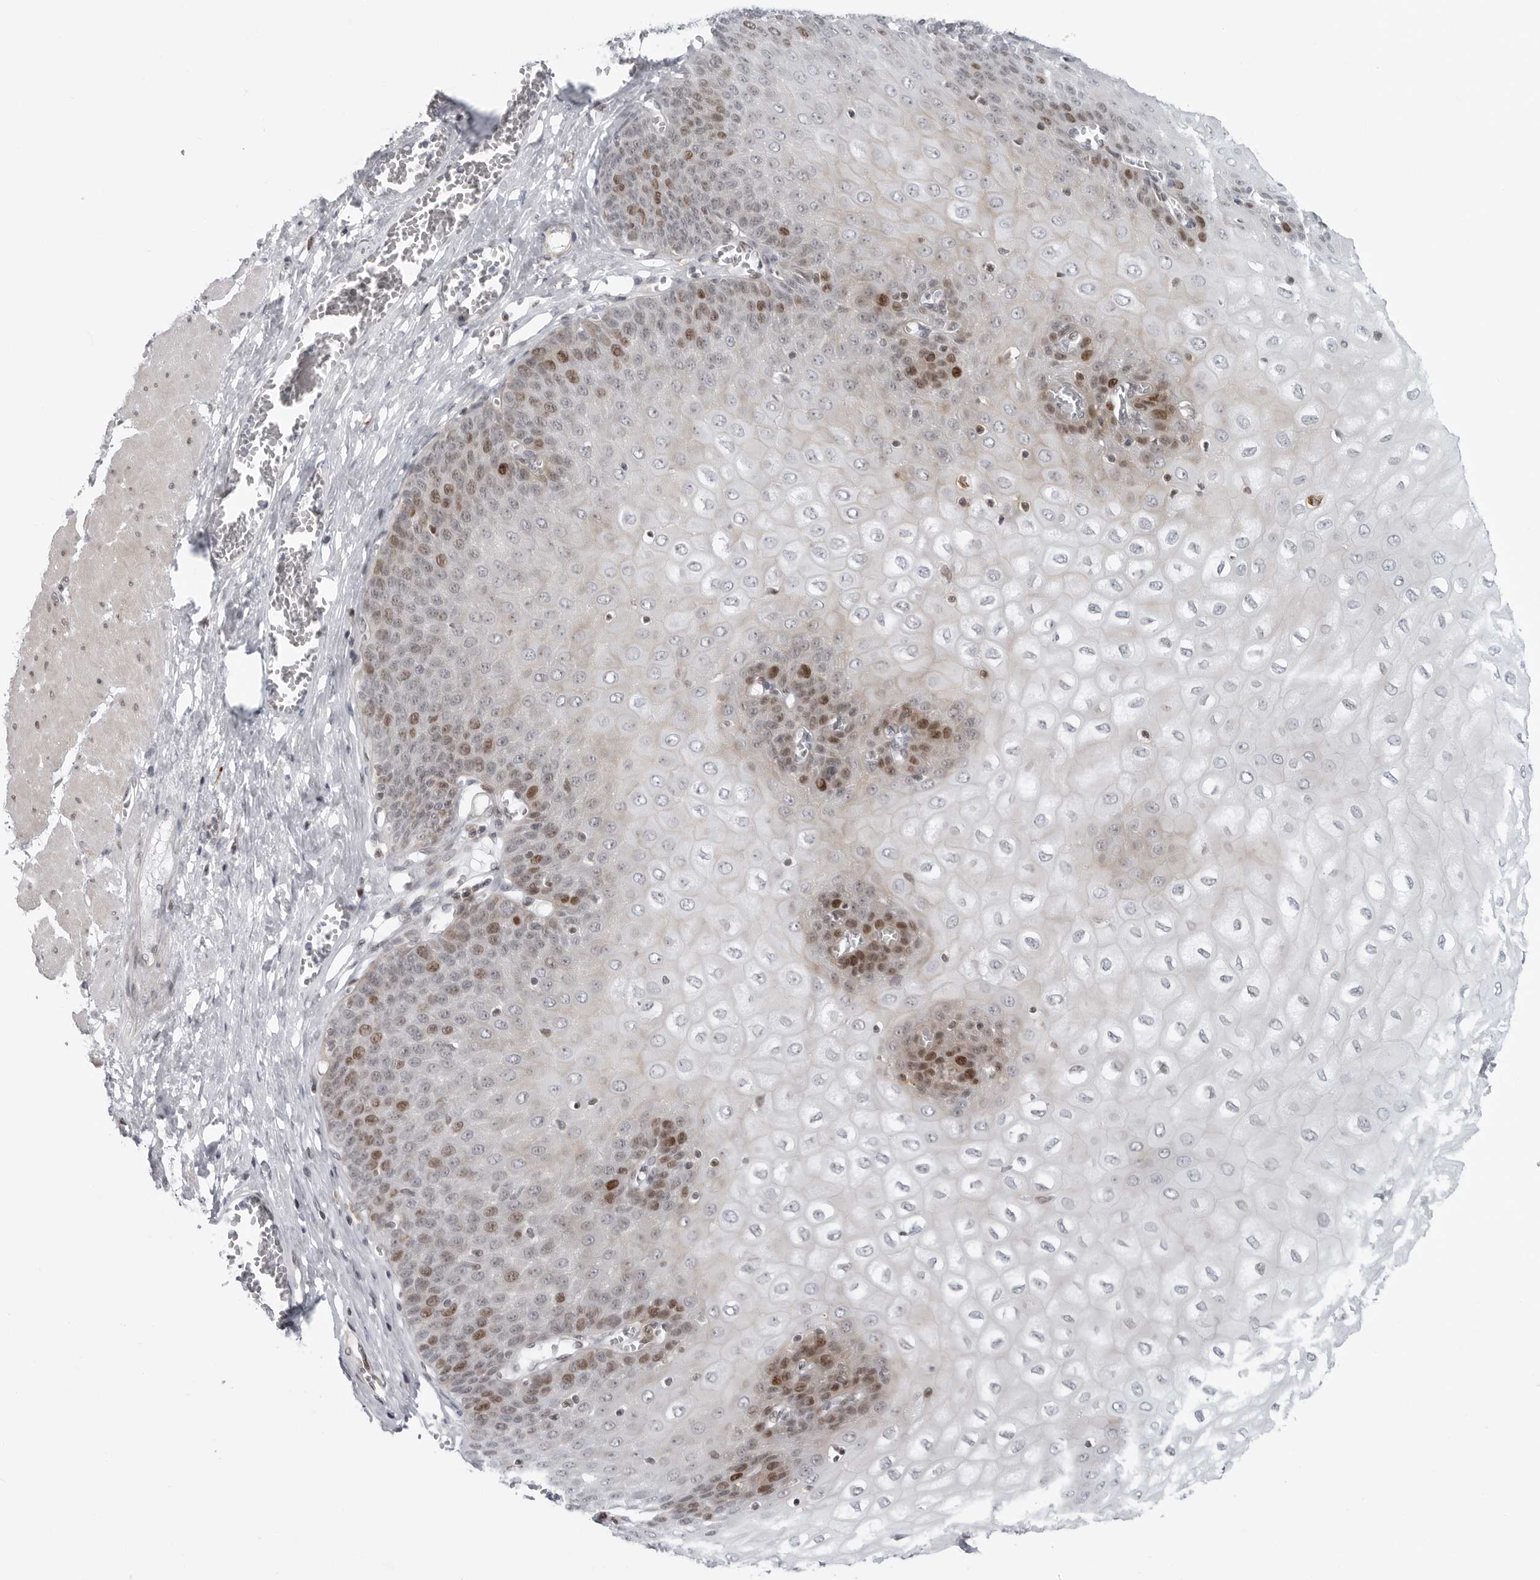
{"staining": {"intensity": "strong", "quantity": "<25%", "location": "nuclear"}, "tissue": "esophagus", "cell_type": "Squamous epithelial cells", "image_type": "normal", "snomed": [{"axis": "morphology", "description": "Normal tissue, NOS"}, {"axis": "topography", "description": "Esophagus"}], "caption": "Human esophagus stained with a protein marker shows strong staining in squamous epithelial cells.", "gene": "FAM135B", "patient": {"sex": "male", "age": 60}}